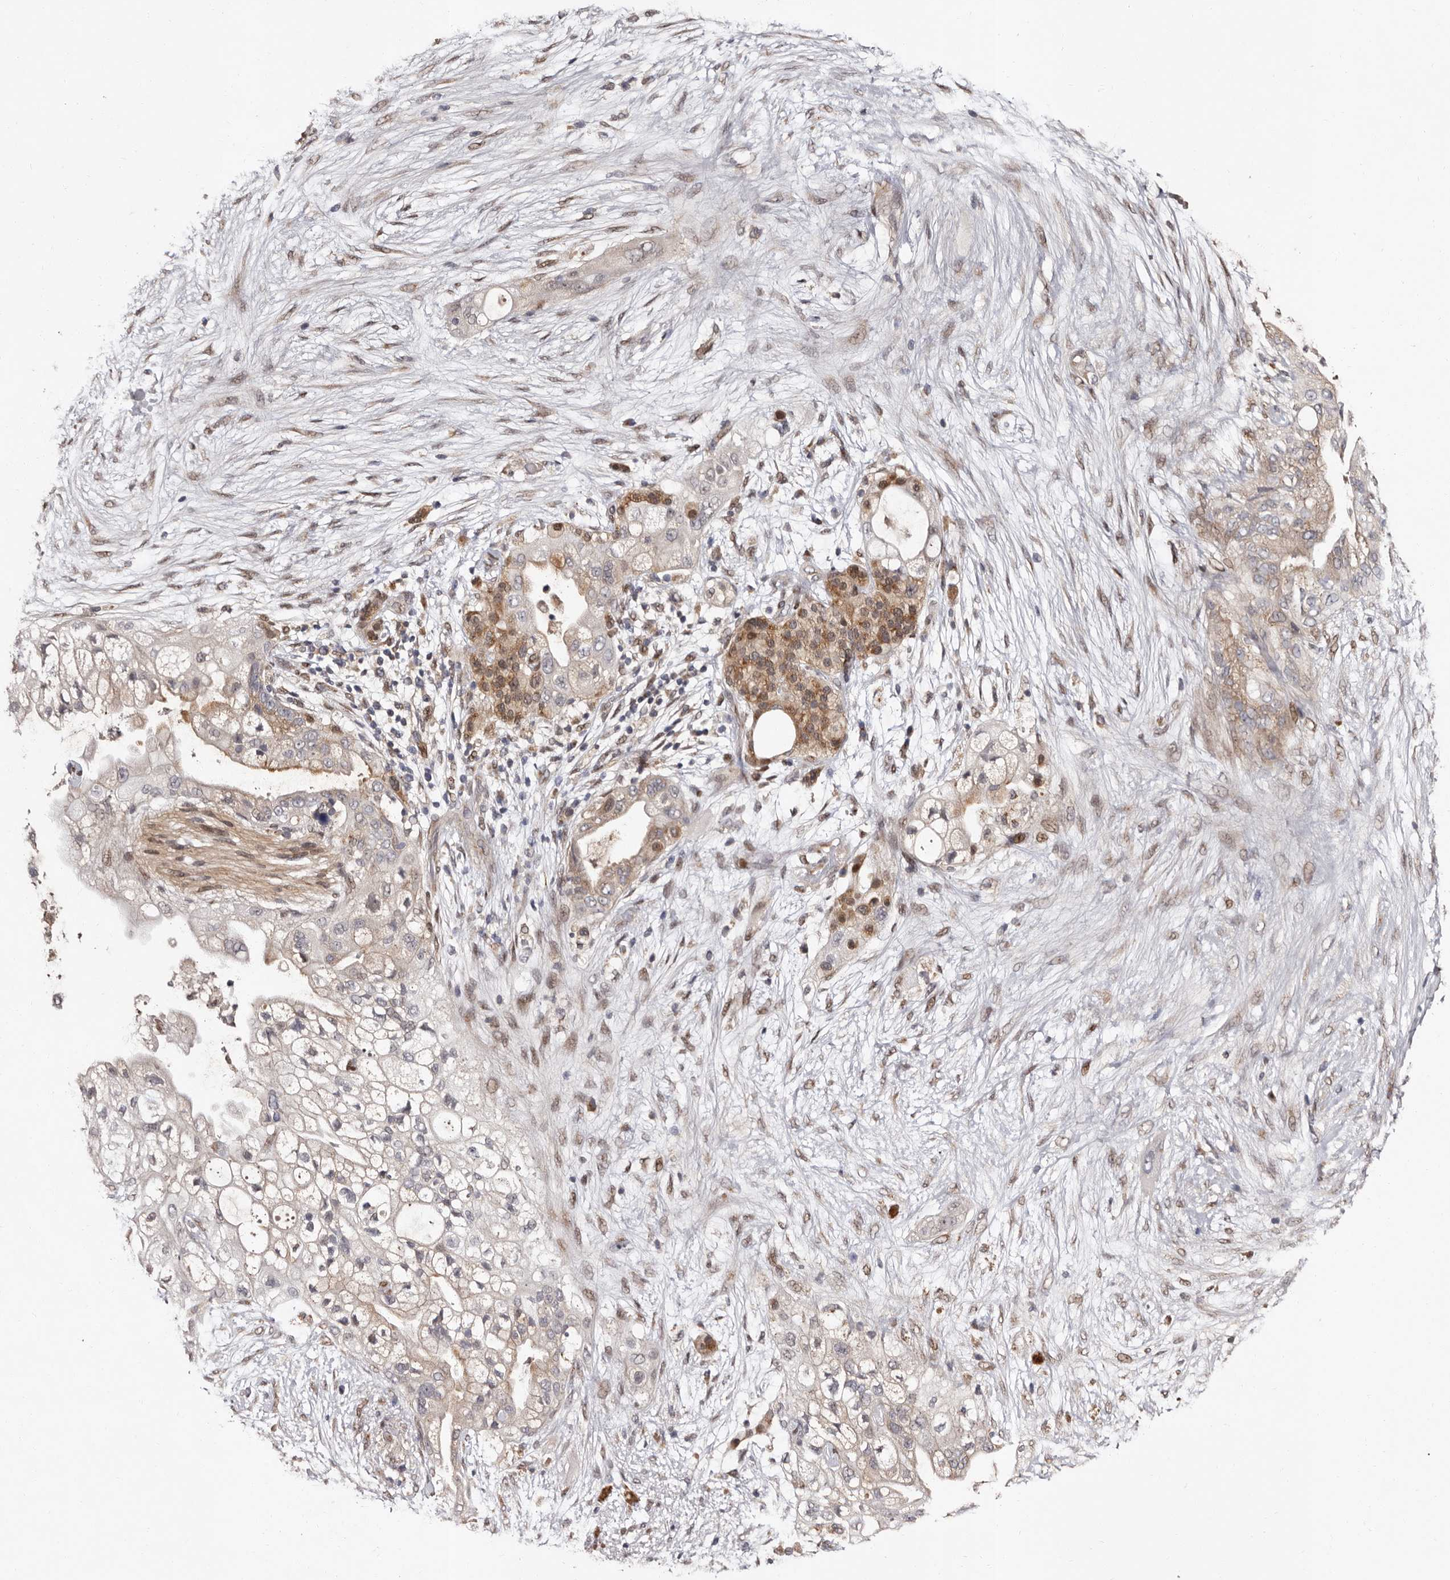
{"staining": {"intensity": "weak", "quantity": ">75%", "location": "cytoplasmic/membranous"}, "tissue": "pancreatic cancer", "cell_type": "Tumor cells", "image_type": "cancer", "snomed": [{"axis": "morphology", "description": "Adenocarcinoma, NOS"}, {"axis": "topography", "description": "Pancreas"}], "caption": "Immunohistochemical staining of human pancreatic adenocarcinoma demonstrates low levels of weak cytoplasmic/membranous positivity in about >75% of tumor cells. (brown staining indicates protein expression, while blue staining denotes nuclei).", "gene": "FAM91A1", "patient": {"sex": "male", "age": 53}}